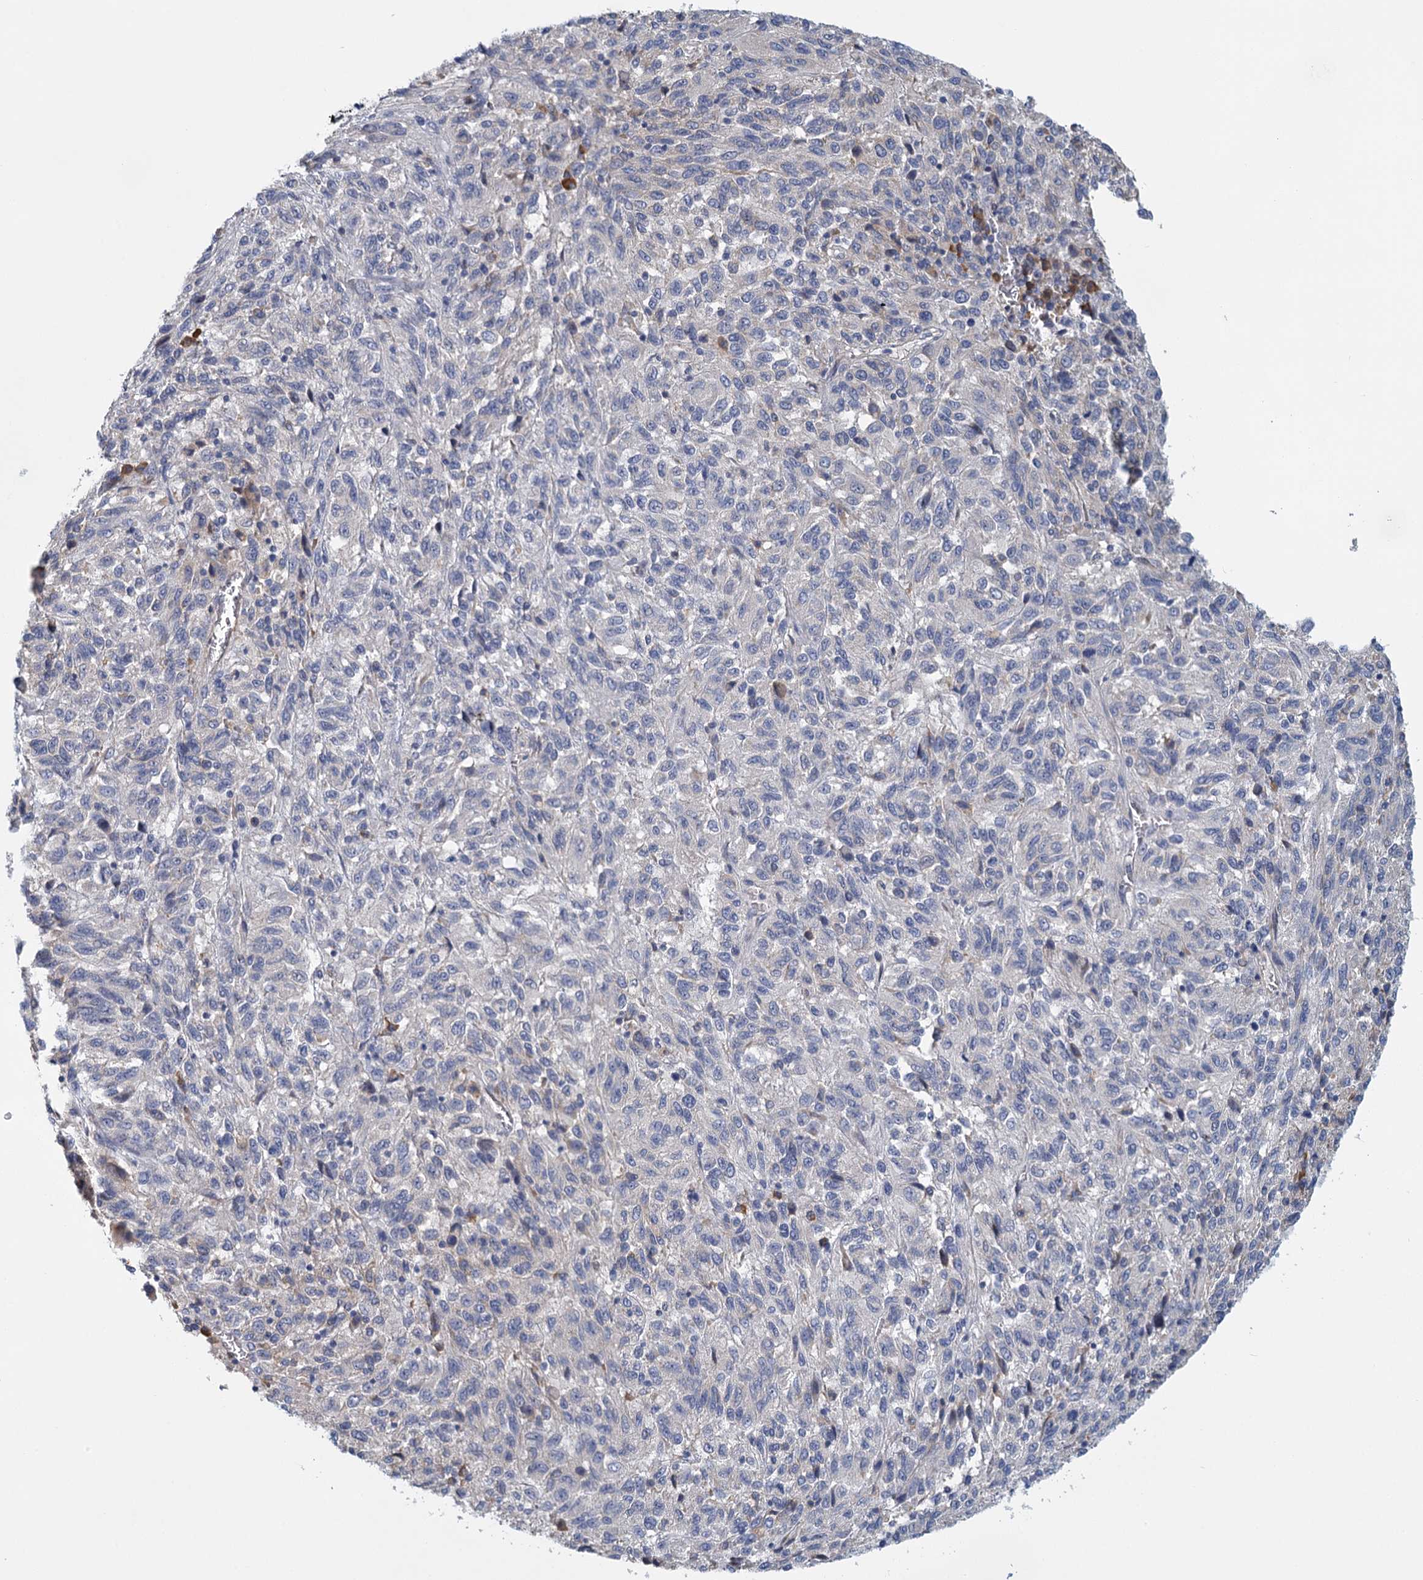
{"staining": {"intensity": "negative", "quantity": "none", "location": "none"}, "tissue": "melanoma", "cell_type": "Tumor cells", "image_type": "cancer", "snomed": [{"axis": "morphology", "description": "Malignant melanoma, Metastatic site"}, {"axis": "topography", "description": "Lung"}], "caption": "IHC of melanoma shows no positivity in tumor cells.", "gene": "ANKRD16", "patient": {"sex": "male", "age": 64}}